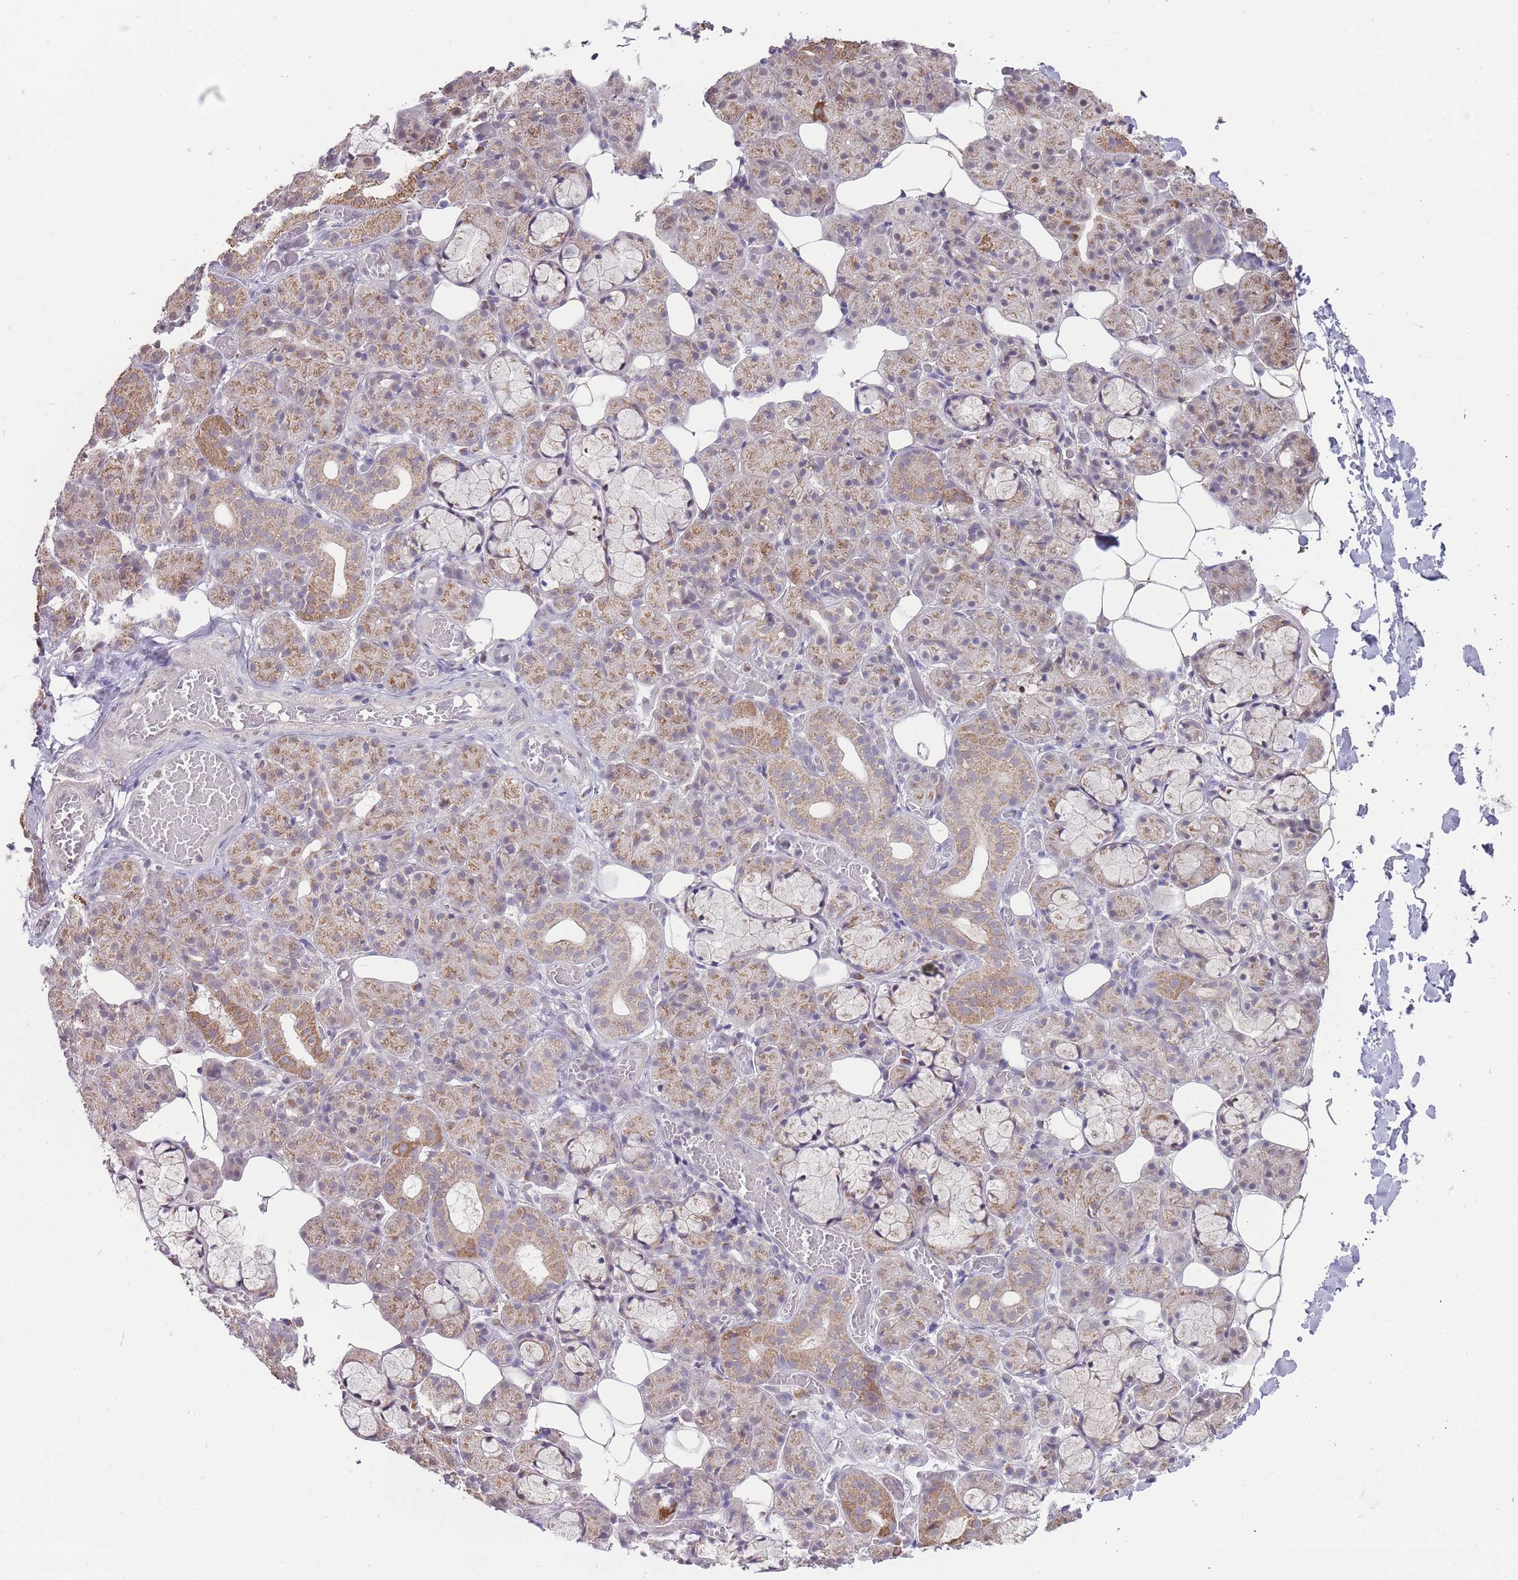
{"staining": {"intensity": "strong", "quantity": "25%-75%", "location": "cytoplasmic/membranous"}, "tissue": "salivary gland", "cell_type": "Glandular cells", "image_type": "normal", "snomed": [{"axis": "morphology", "description": "Normal tissue, NOS"}, {"axis": "topography", "description": "Salivary gland"}], "caption": "Glandular cells display high levels of strong cytoplasmic/membranous expression in approximately 25%-75% of cells in benign human salivary gland.", "gene": "NELL1", "patient": {"sex": "male", "age": 63}}